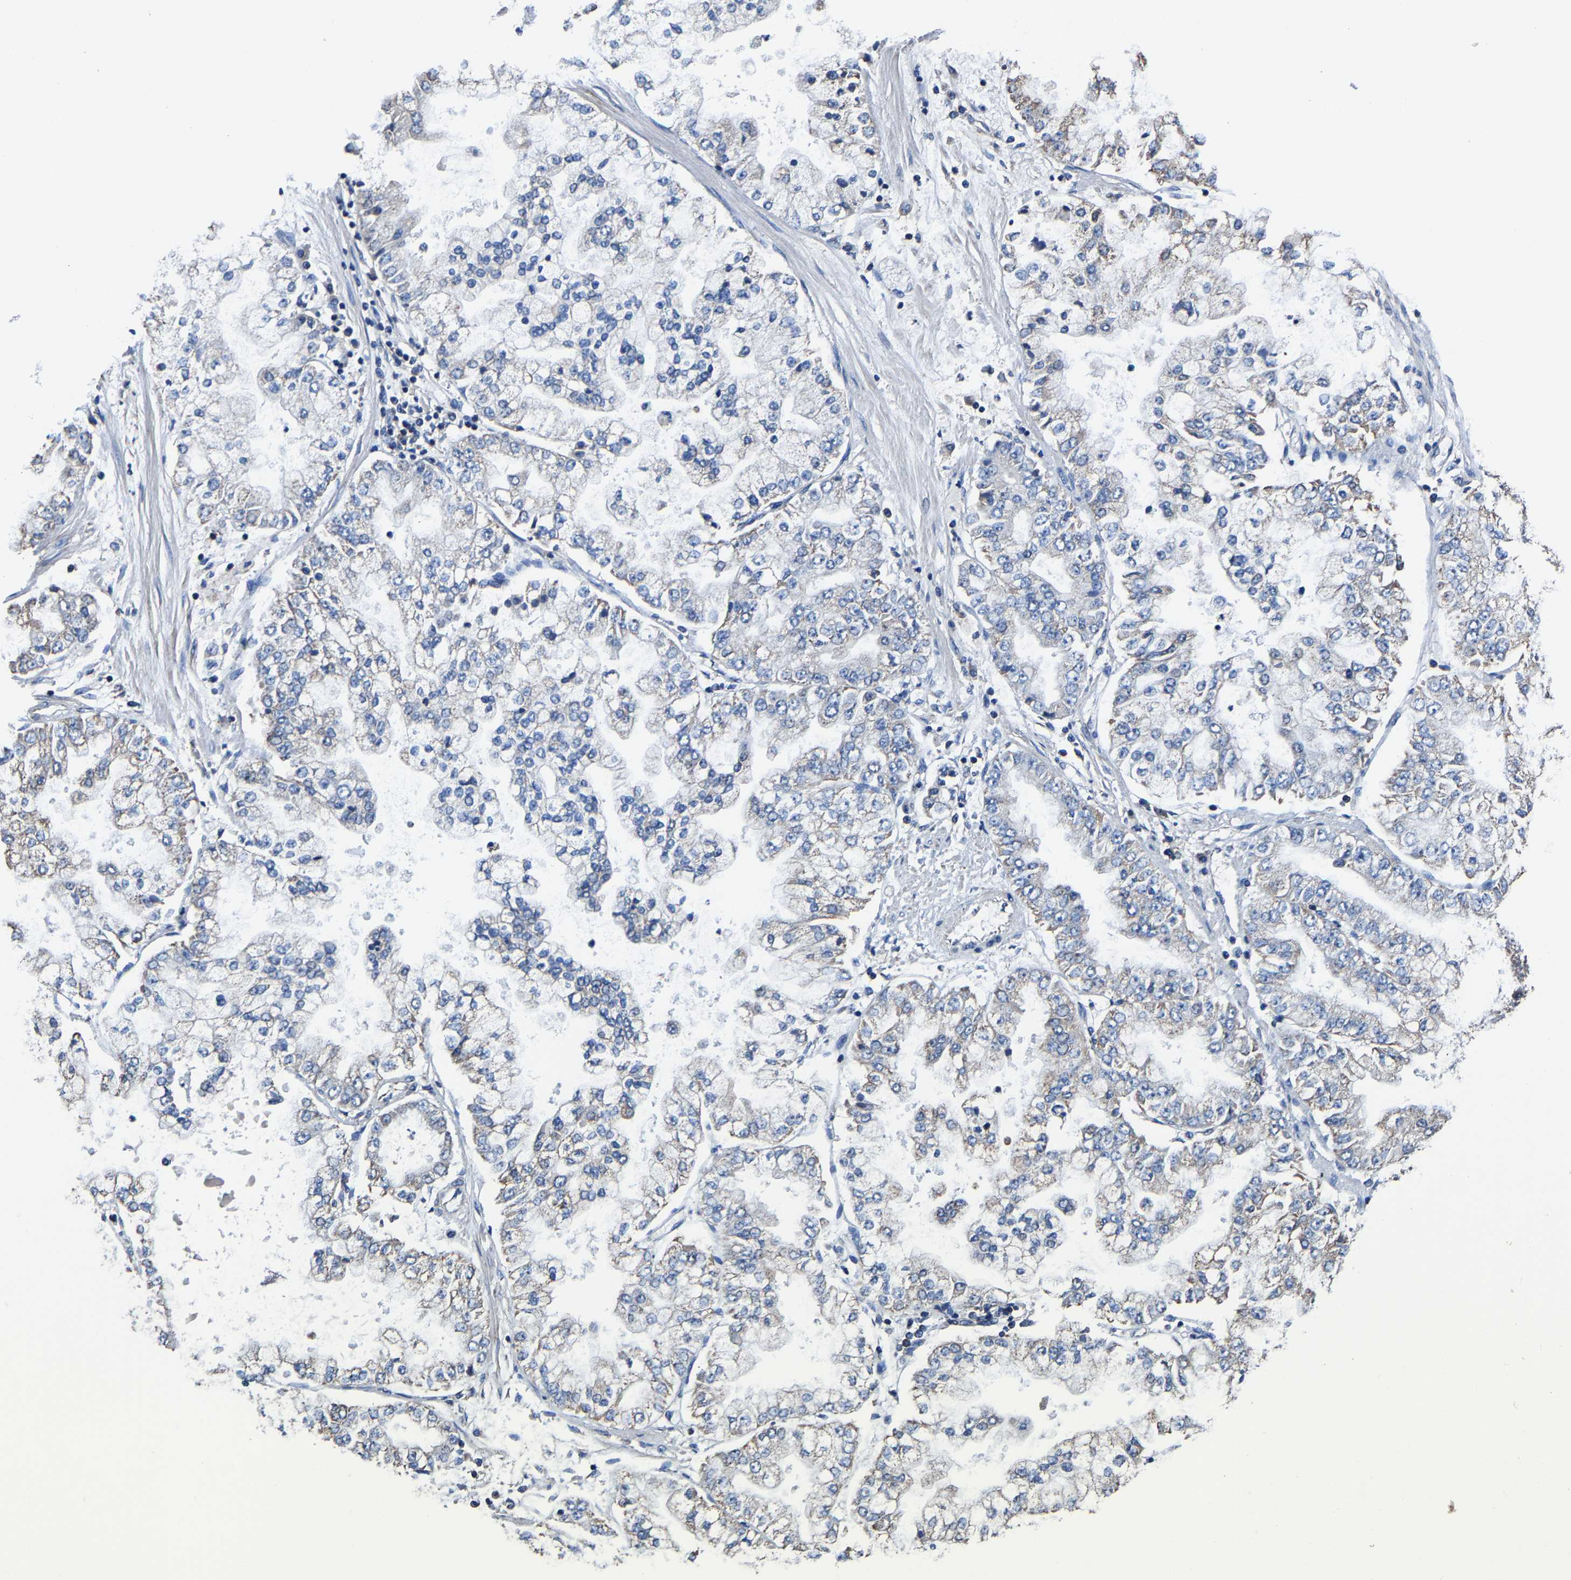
{"staining": {"intensity": "weak", "quantity": "<25%", "location": "cytoplasmic/membranous"}, "tissue": "stomach cancer", "cell_type": "Tumor cells", "image_type": "cancer", "snomed": [{"axis": "morphology", "description": "Adenocarcinoma, NOS"}, {"axis": "topography", "description": "Stomach"}], "caption": "Immunohistochemistry image of human stomach cancer stained for a protein (brown), which reveals no positivity in tumor cells.", "gene": "ZCCHC7", "patient": {"sex": "male", "age": 76}}